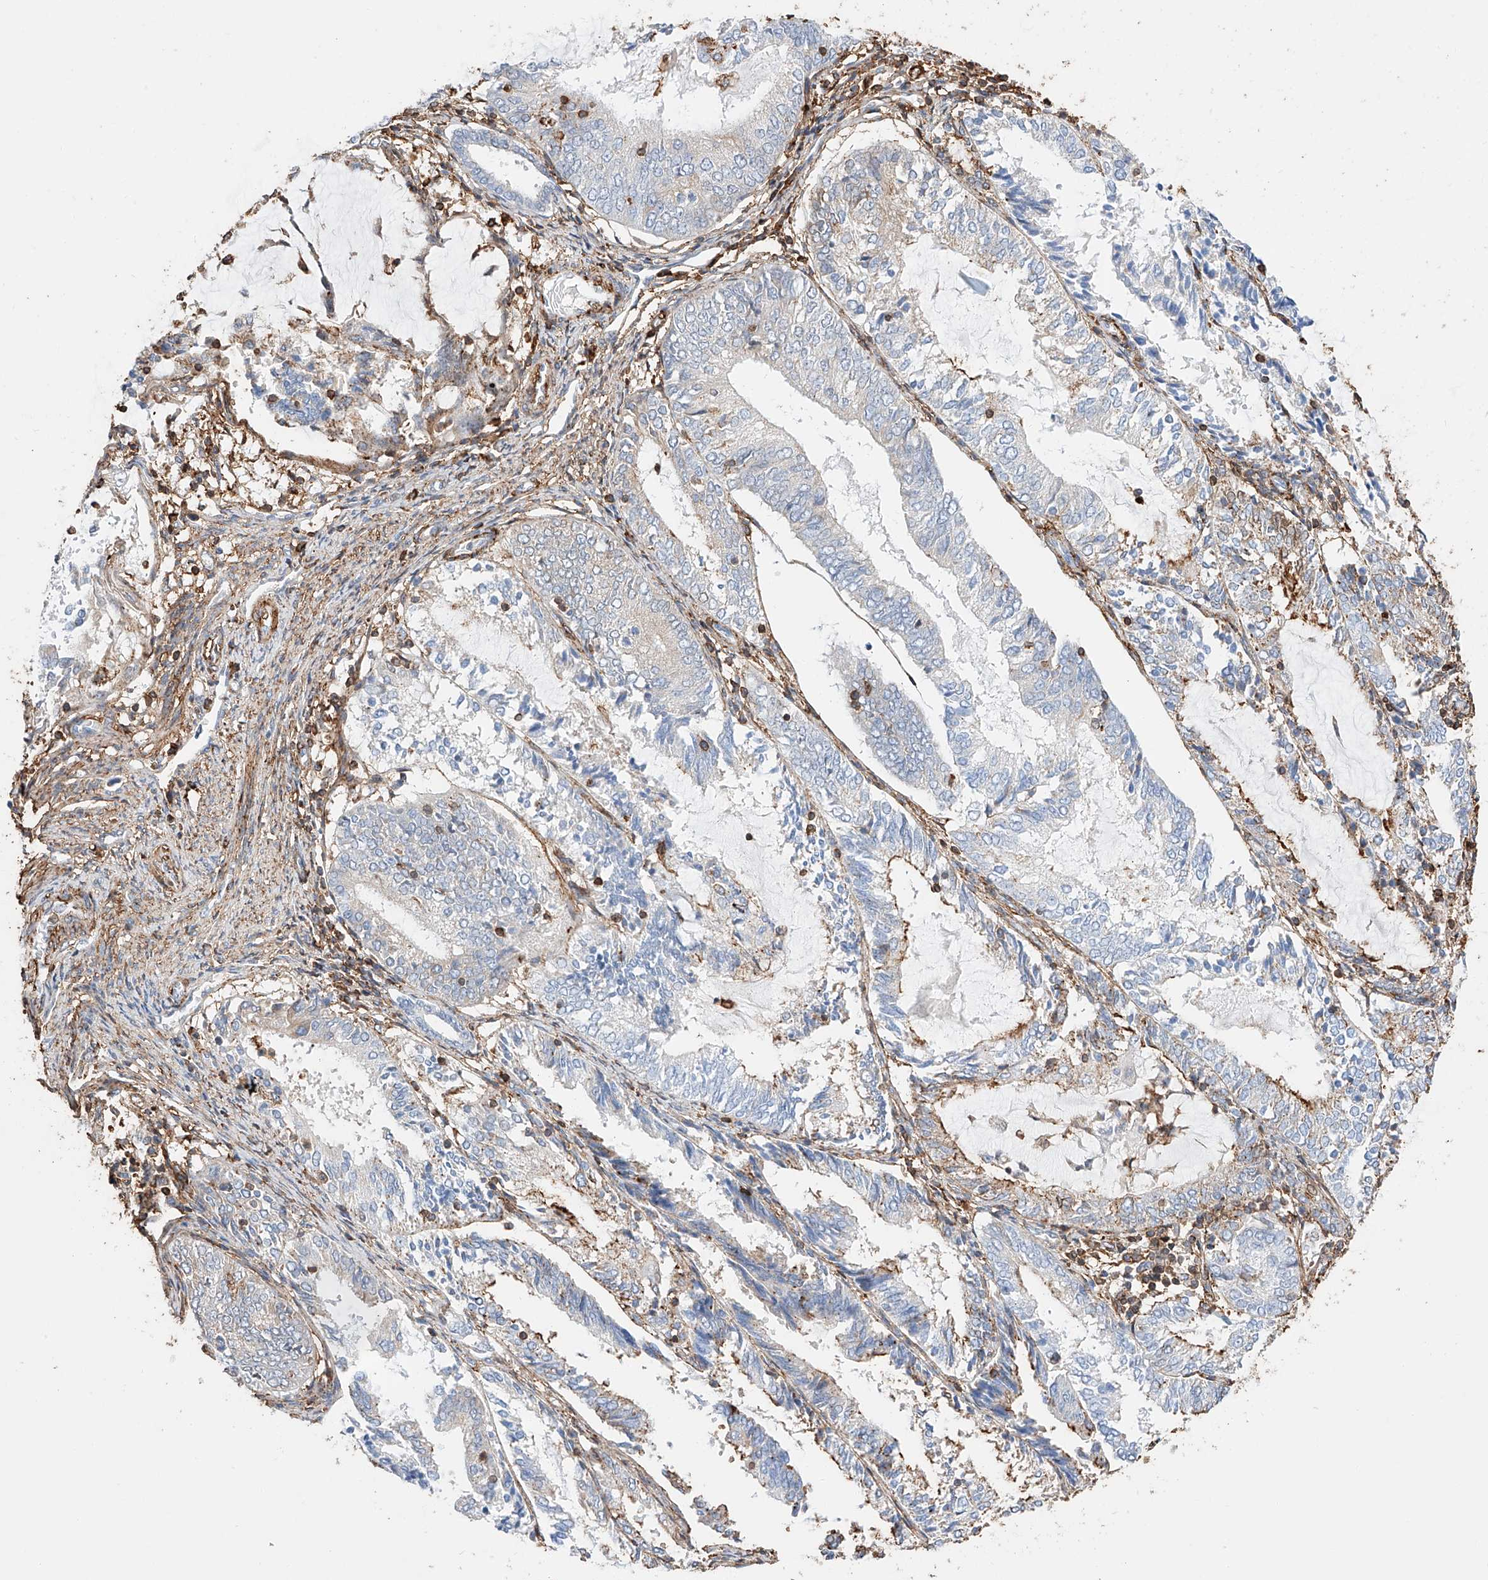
{"staining": {"intensity": "negative", "quantity": "none", "location": "none"}, "tissue": "endometrial cancer", "cell_type": "Tumor cells", "image_type": "cancer", "snomed": [{"axis": "morphology", "description": "Adenocarcinoma, NOS"}, {"axis": "topography", "description": "Endometrium"}], "caption": "The image shows no significant expression in tumor cells of adenocarcinoma (endometrial).", "gene": "WFS1", "patient": {"sex": "female", "age": 81}}